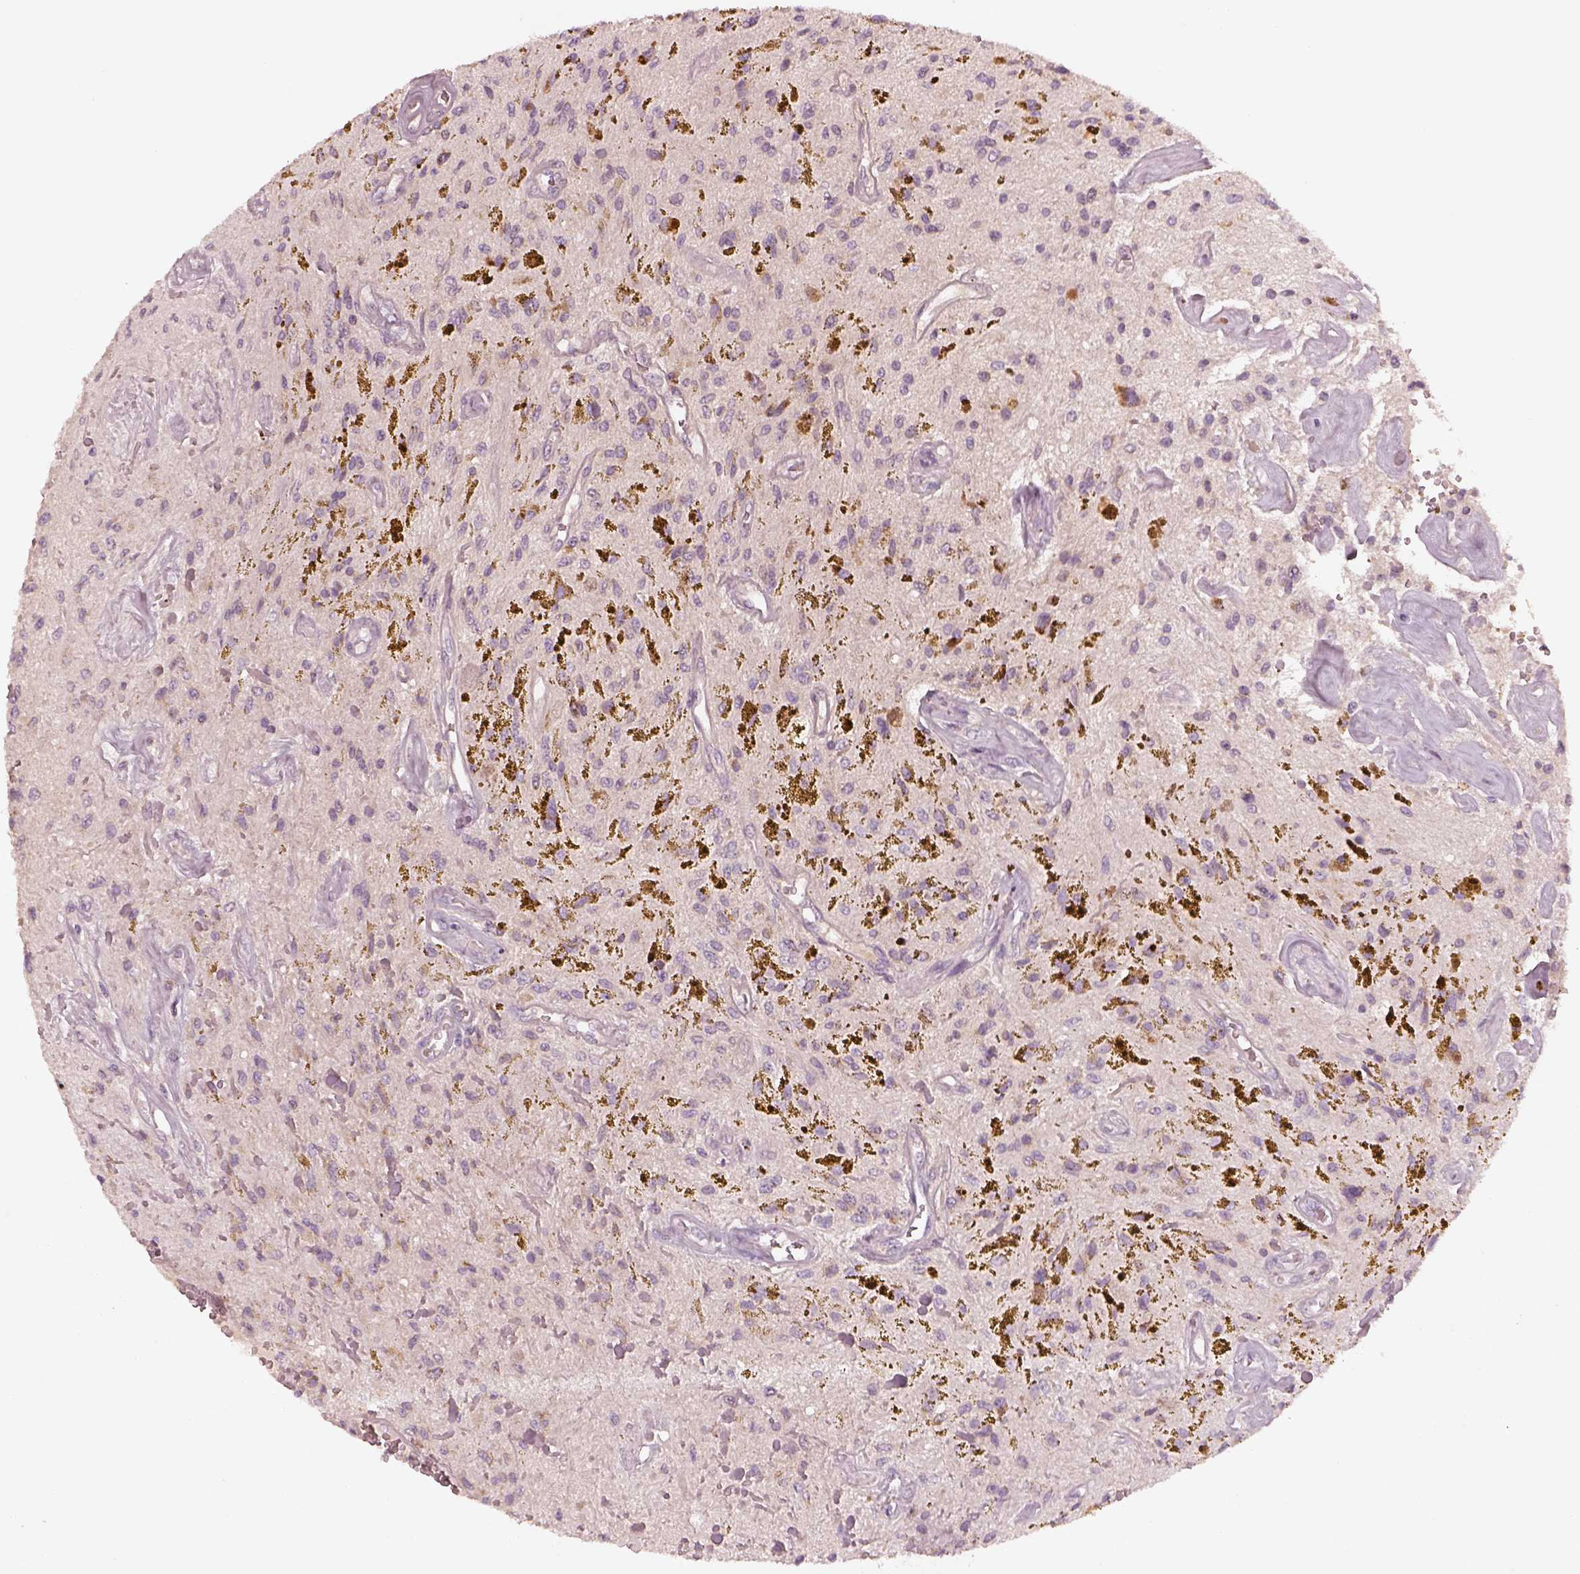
{"staining": {"intensity": "negative", "quantity": "none", "location": "none"}, "tissue": "glioma", "cell_type": "Tumor cells", "image_type": "cancer", "snomed": [{"axis": "morphology", "description": "Glioma, malignant, Low grade"}, {"axis": "topography", "description": "Cerebellum"}], "caption": "High magnification brightfield microscopy of malignant glioma (low-grade) stained with DAB (brown) and counterstained with hematoxylin (blue): tumor cells show no significant expression. (DAB immunohistochemistry (IHC) visualized using brightfield microscopy, high magnification).", "gene": "SDCBP2", "patient": {"sex": "female", "age": 14}}